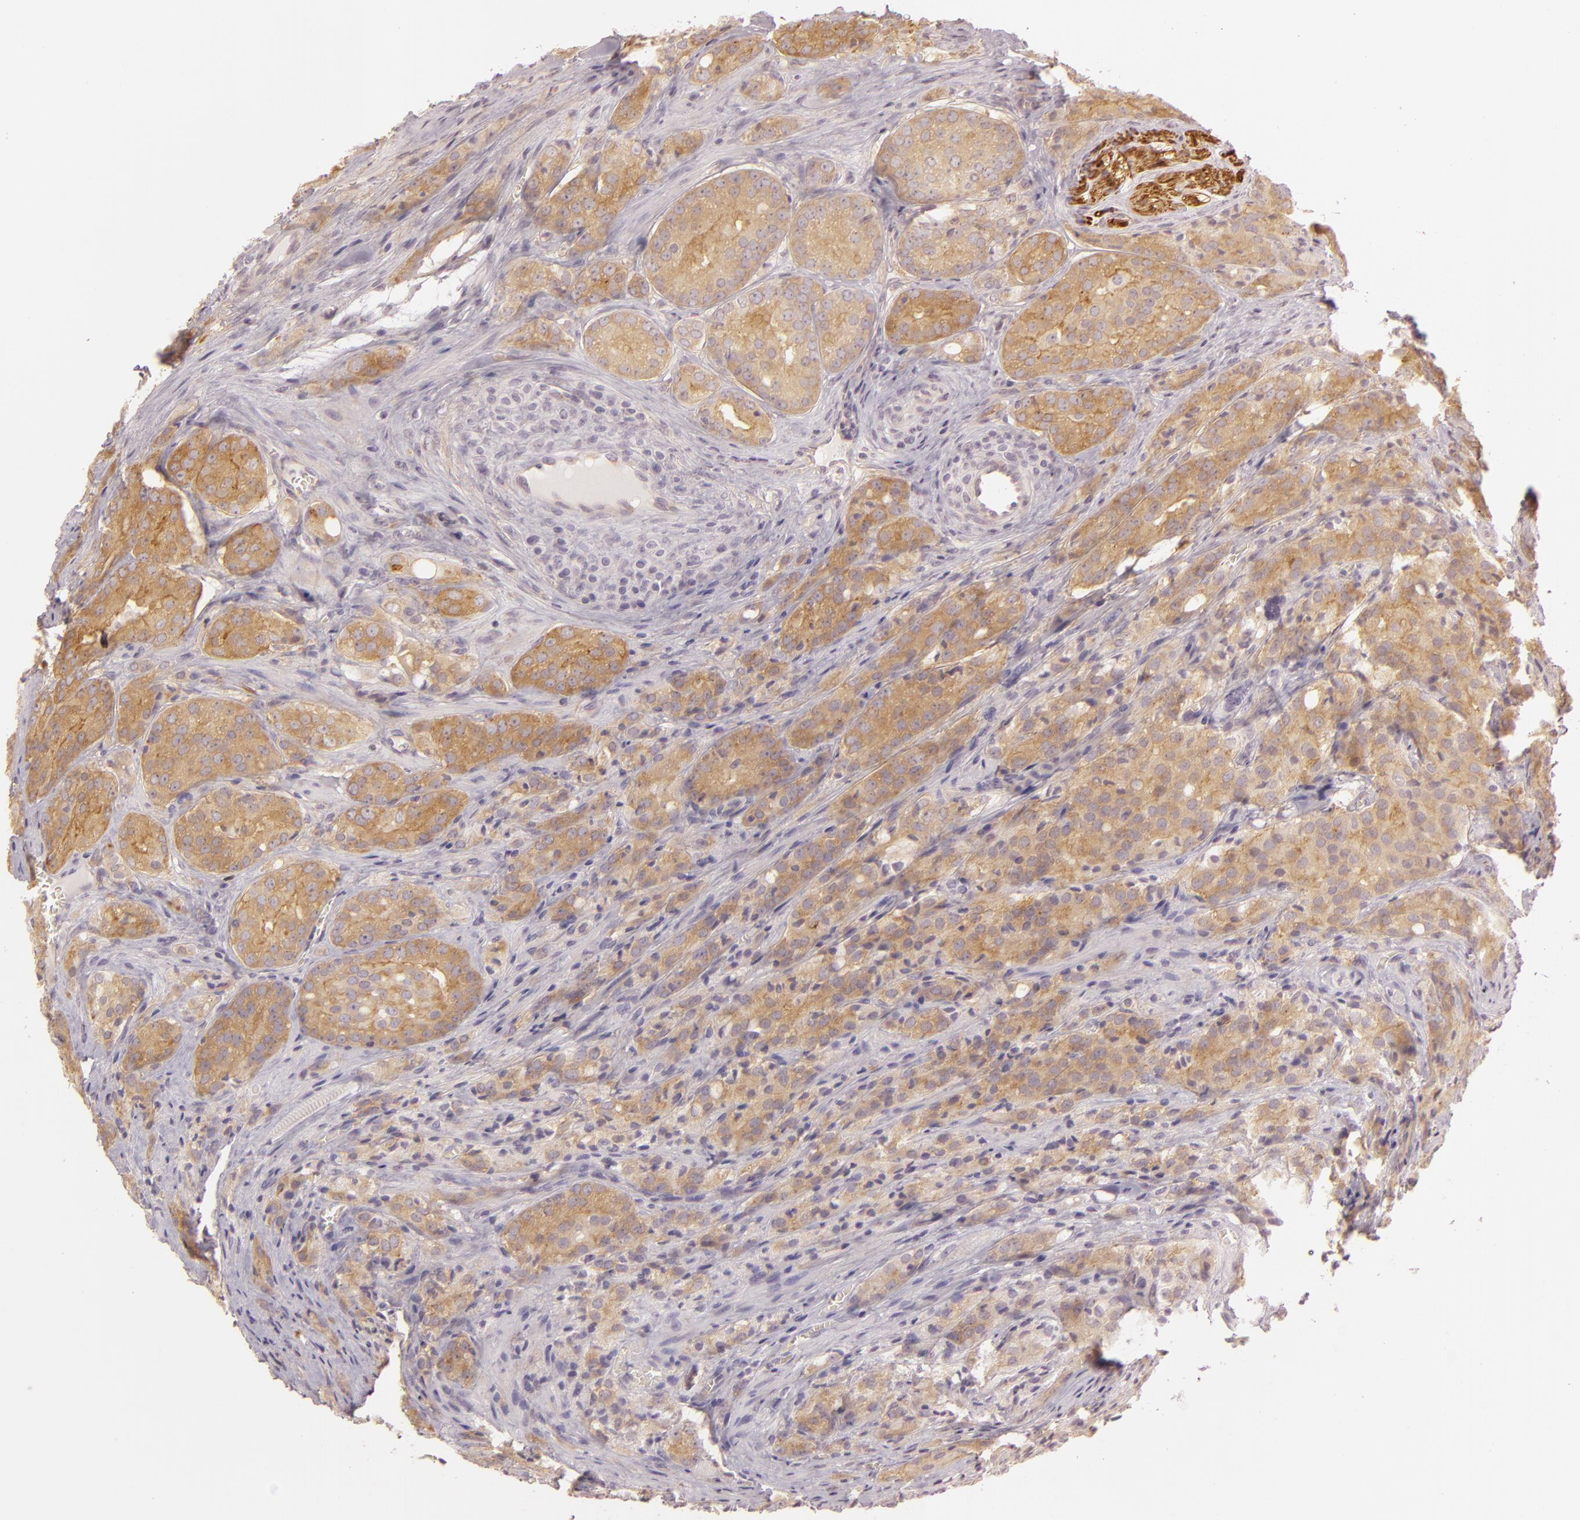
{"staining": {"intensity": "moderate", "quantity": ">75%", "location": "cytoplasmic/membranous"}, "tissue": "prostate cancer", "cell_type": "Tumor cells", "image_type": "cancer", "snomed": [{"axis": "morphology", "description": "Adenocarcinoma, Medium grade"}, {"axis": "topography", "description": "Prostate"}], "caption": "Protein staining of prostate cancer tissue shows moderate cytoplasmic/membranous staining in about >75% of tumor cells.", "gene": "ZC3H7B", "patient": {"sex": "male", "age": 60}}